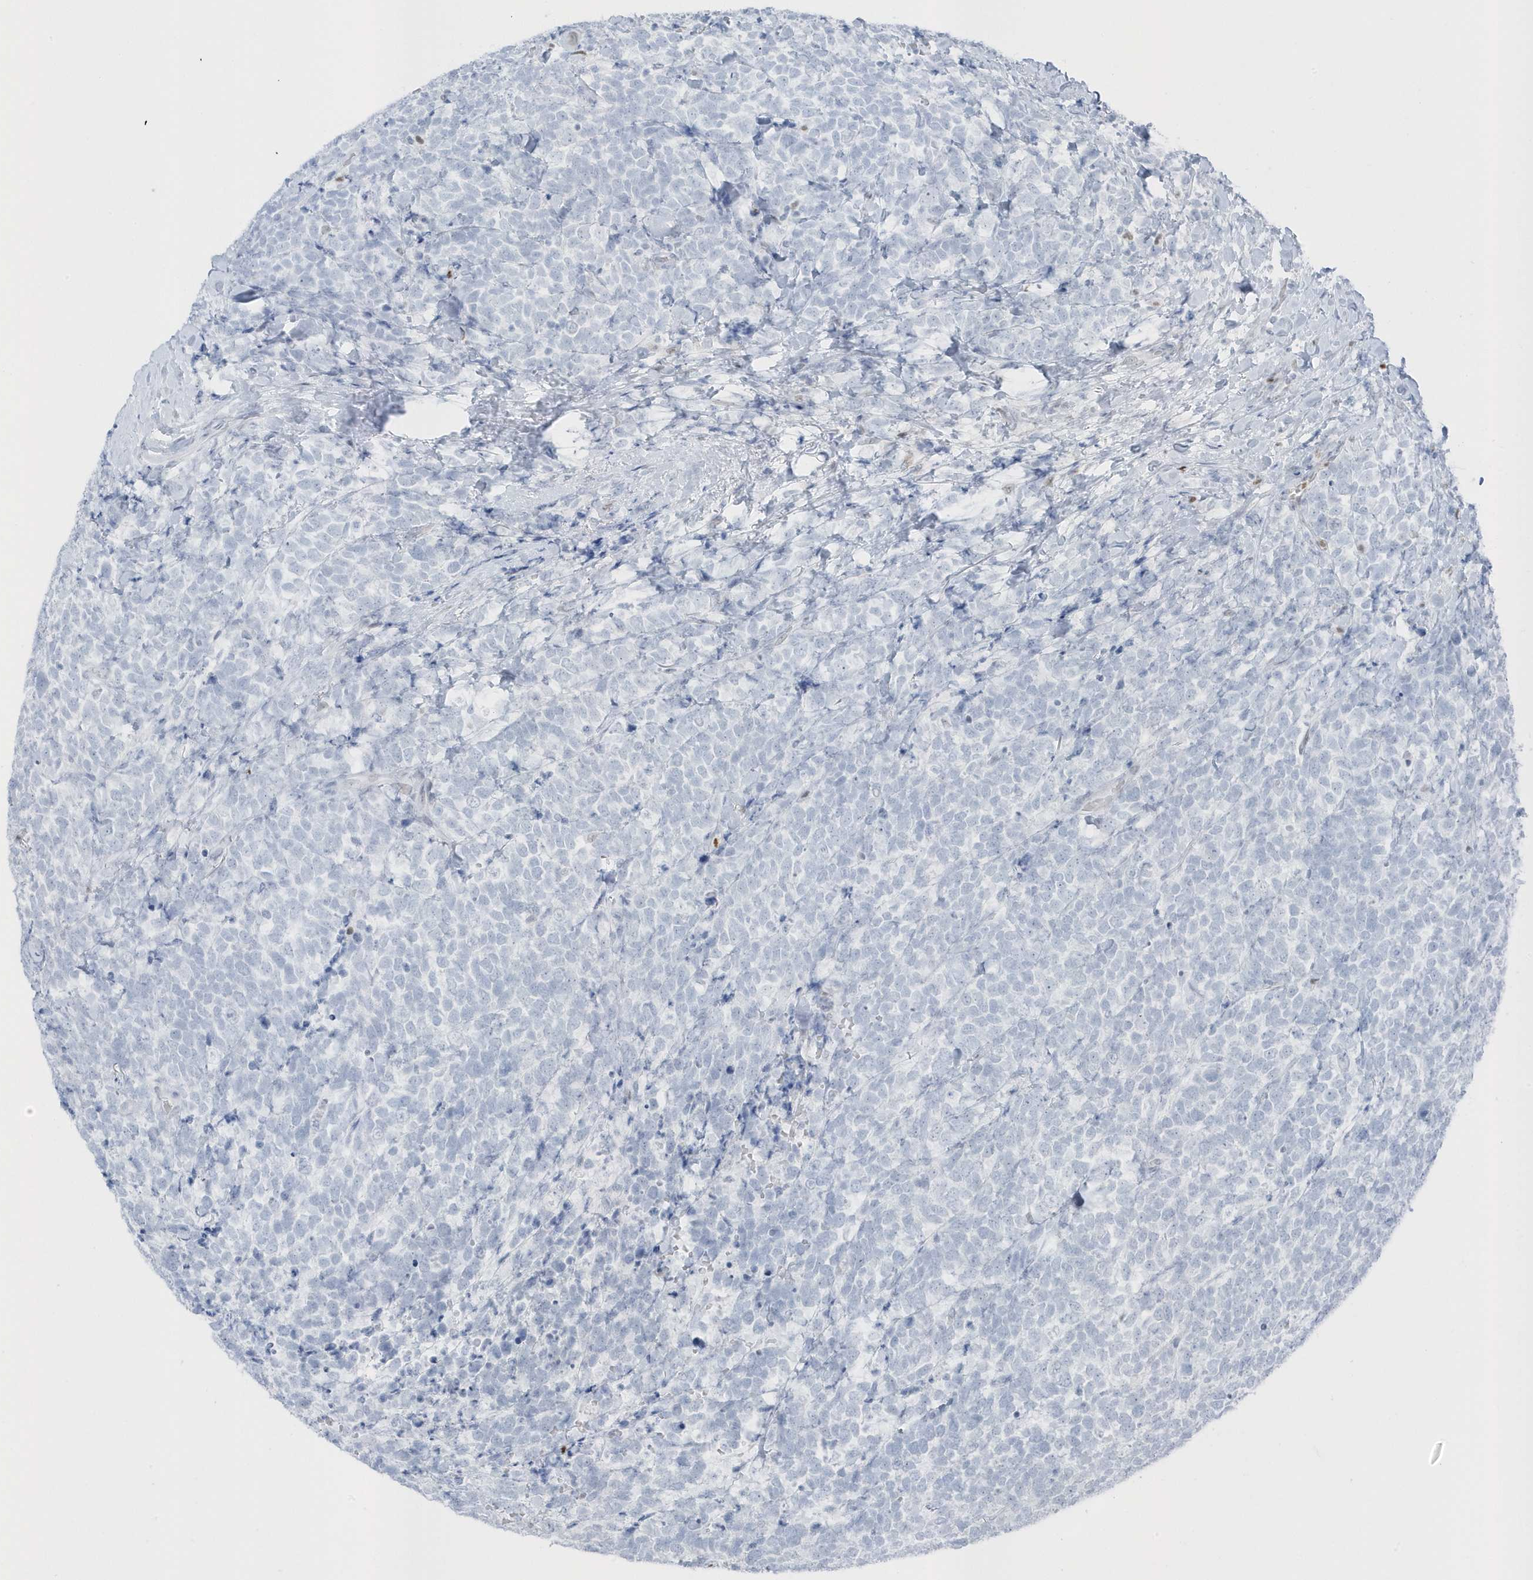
{"staining": {"intensity": "negative", "quantity": "none", "location": "none"}, "tissue": "urothelial cancer", "cell_type": "Tumor cells", "image_type": "cancer", "snomed": [{"axis": "morphology", "description": "Urothelial carcinoma, High grade"}, {"axis": "topography", "description": "Urinary bladder"}], "caption": "Tumor cells show no significant positivity in high-grade urothelial carcinoma.", "gene": "SMIM34", "patient": {"sex": "female", "age": 82}}